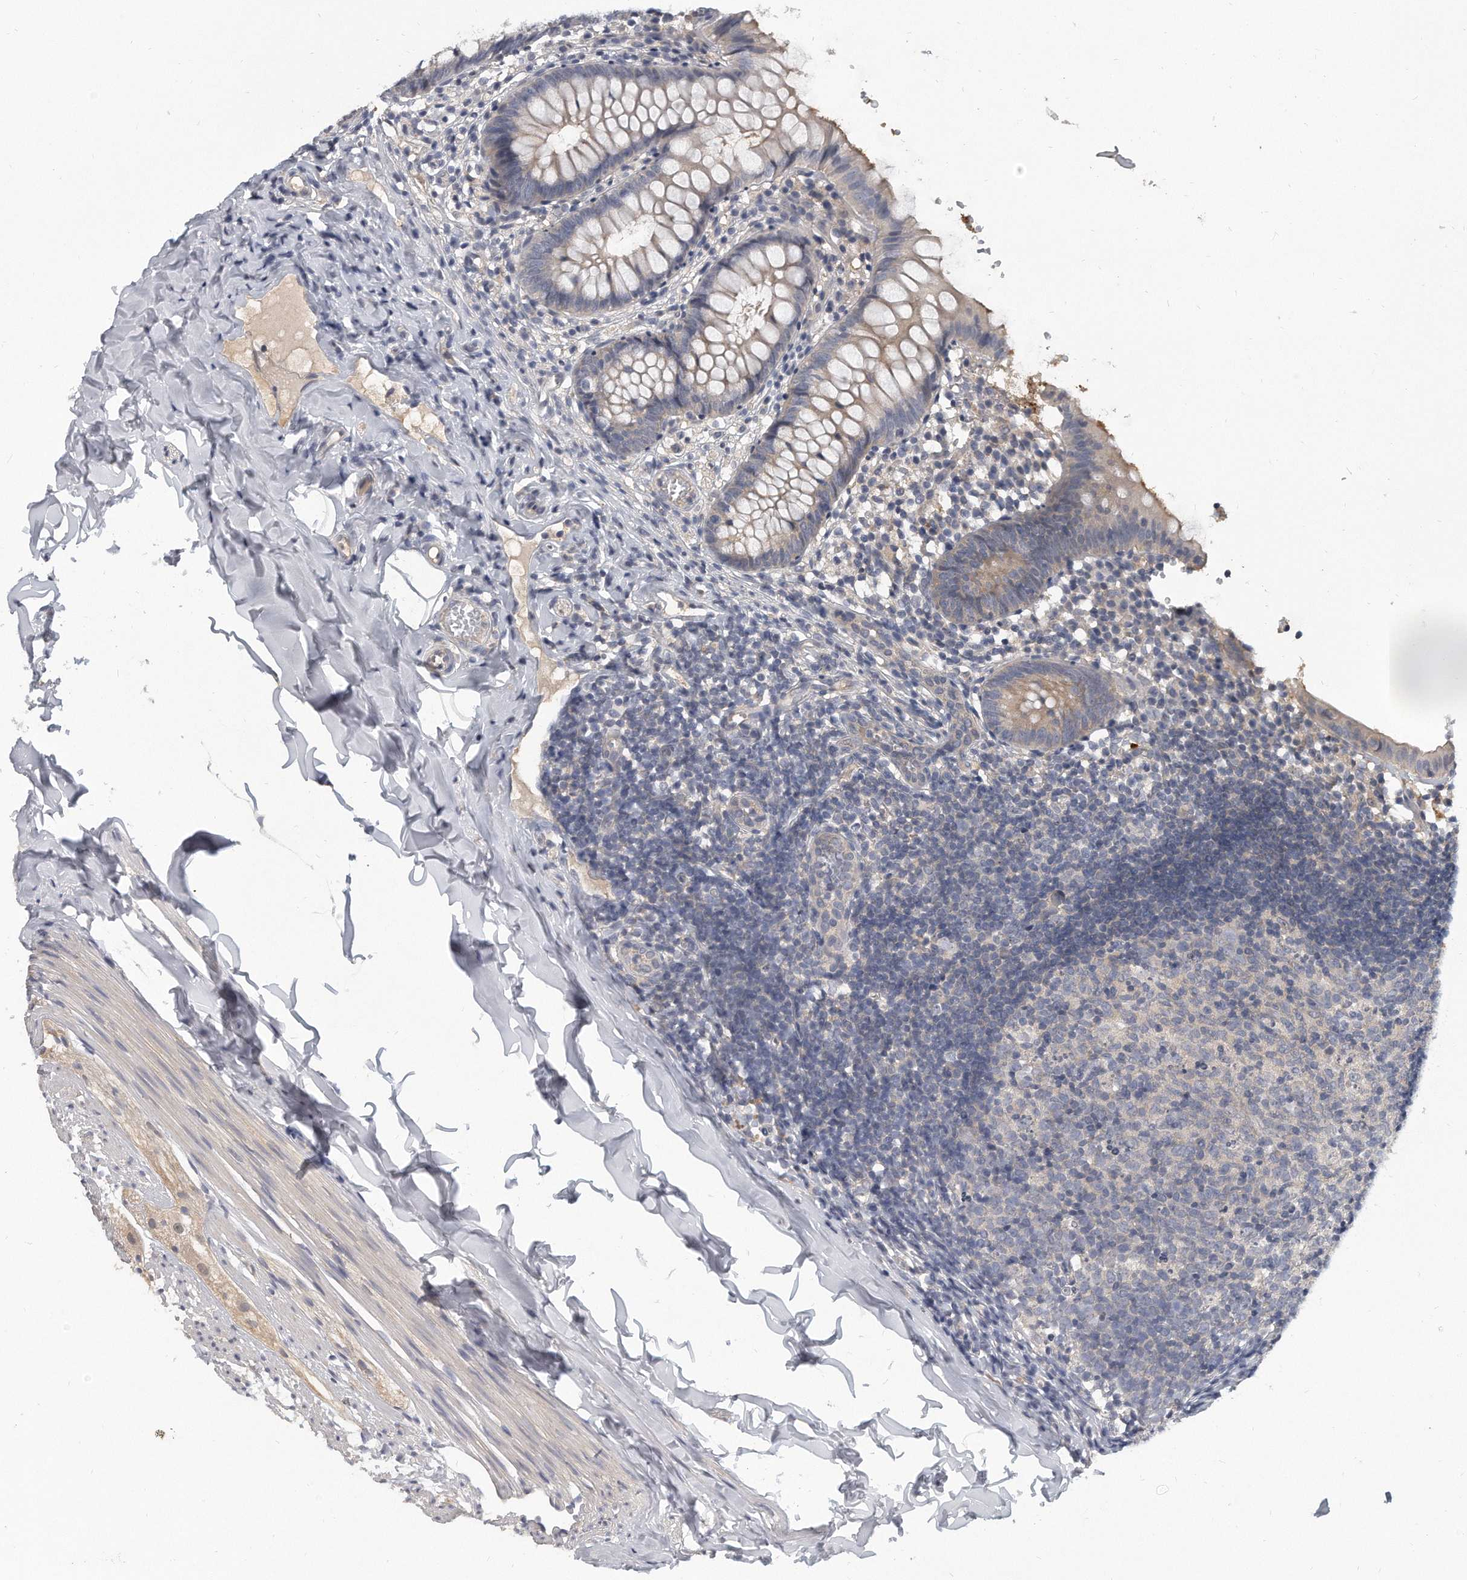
{"staining": {"intensity": "weak", "quantity": "25%-75%", "location": "cytoplasmic/membranous"}, "tissue": "appendix", "cell_type": "Glandular cells", "image_type": "normal", "snomed": [{"axis": "morphology", "description": "Normal tissue, NOS"}, {"axis": "topography", "description": "Appendix"}], "caption": "Normal appendix displays weak cytoplasmic/membranous expression in about 25%-75% of glandular cells (Stains: DAB (3,3'-diaminobenzidine) in brown, nuclei in blue, Microscopy: brightfield microscopy at high magnification)..", "gene": "KLHL7", "patient": {"sex": "male", "age": 8}}